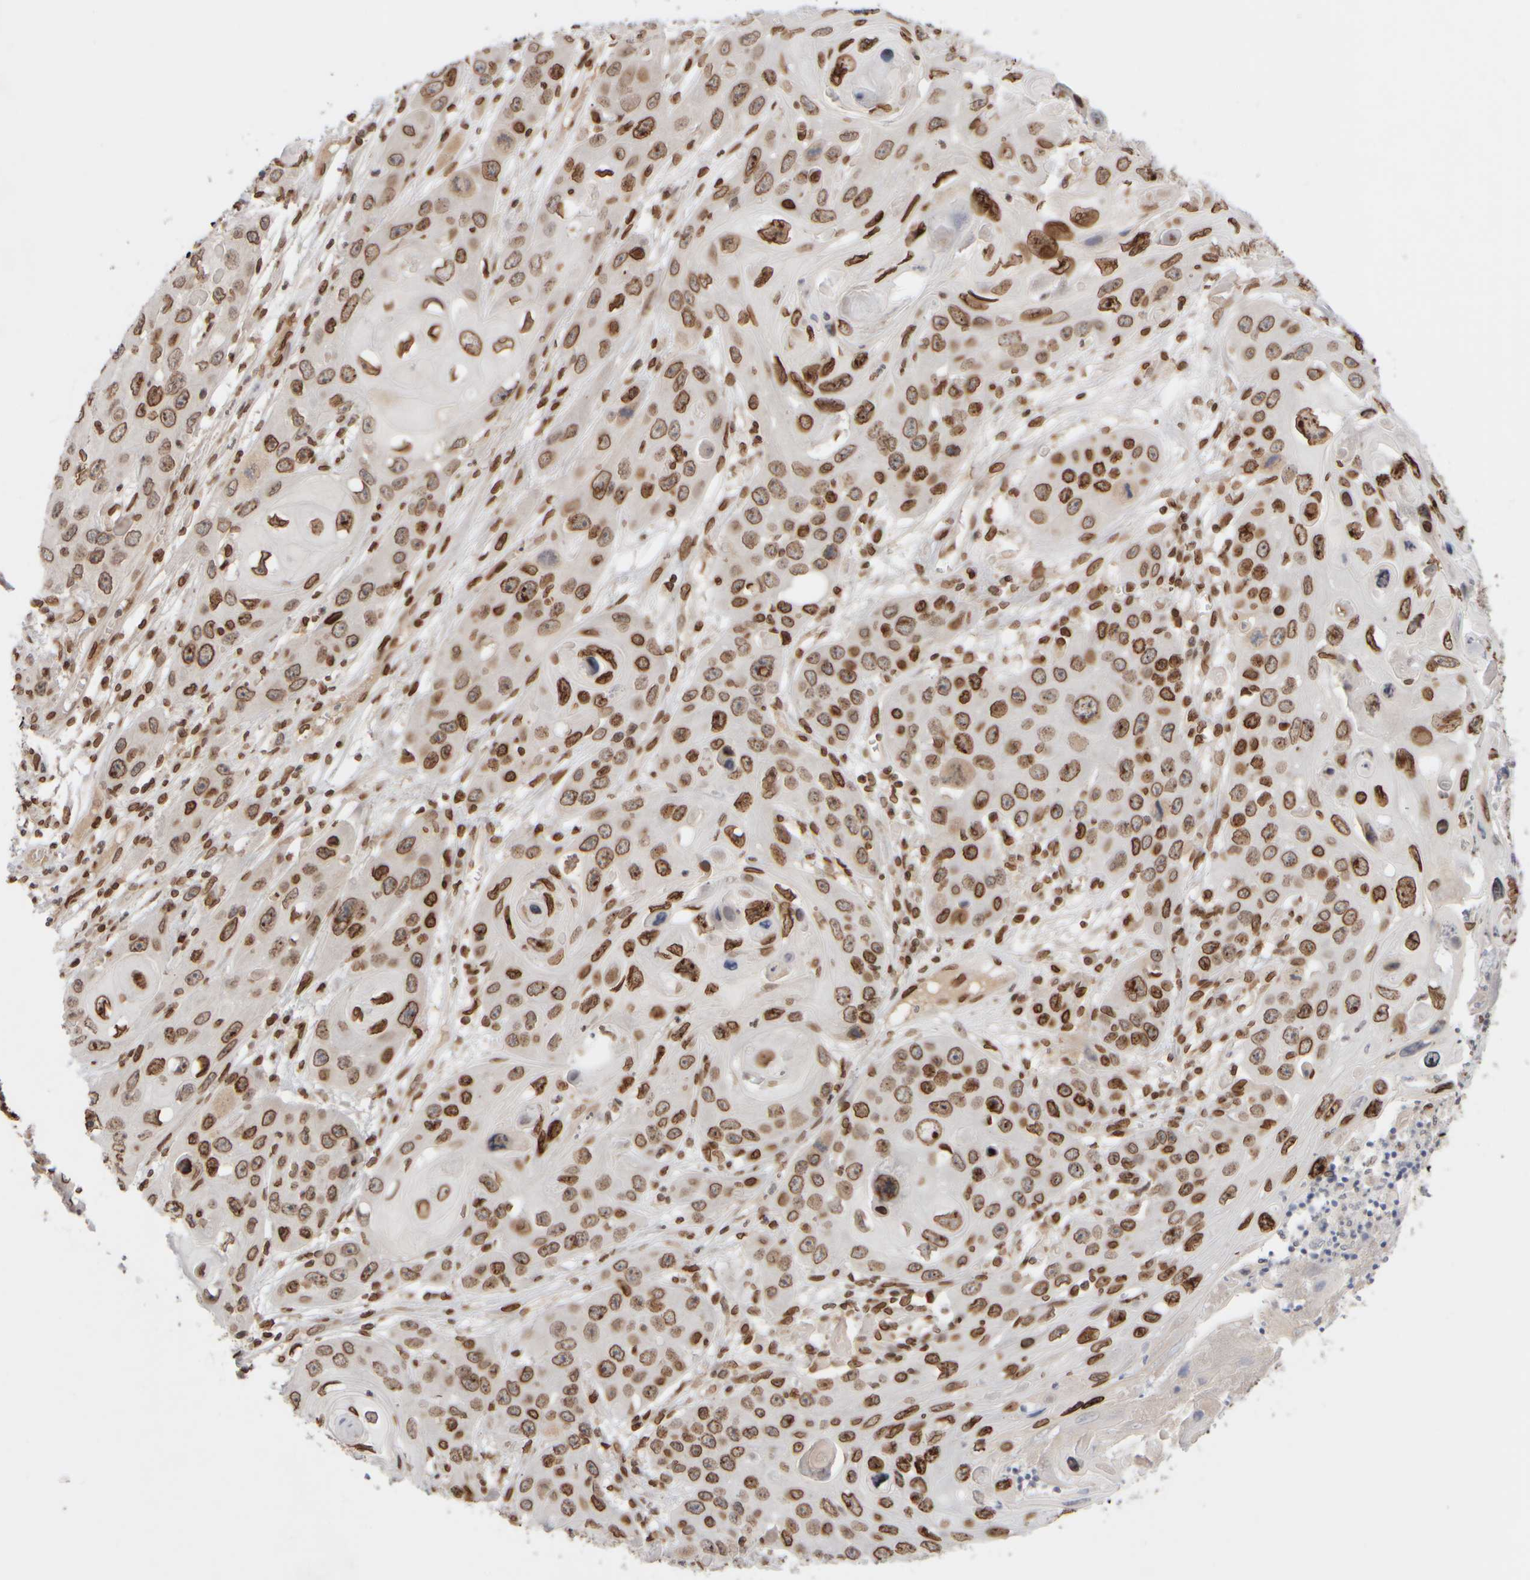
{"staining": {"intensity": "strong", "quantity": ">75%", "location": "cytoplasmic/membranous,nuclear"}, "tissue": "skin cancer", "cell_type": "Tumor cells", "image_type": "cancer", "snomed": [{"axis": "morphology", "description": "Squamous cell carcinoma, NOS"}, {"axis": "topography", "description": "Skin"}], "caption": "The histopathology image shows staining of skin cancer, revealing strong cytoplasmic/membranous and nuclear protein staining (brown color) within tumor cells.", "gene": "ZC3HC1", "patient": {"sex": "male", "age": 55}}